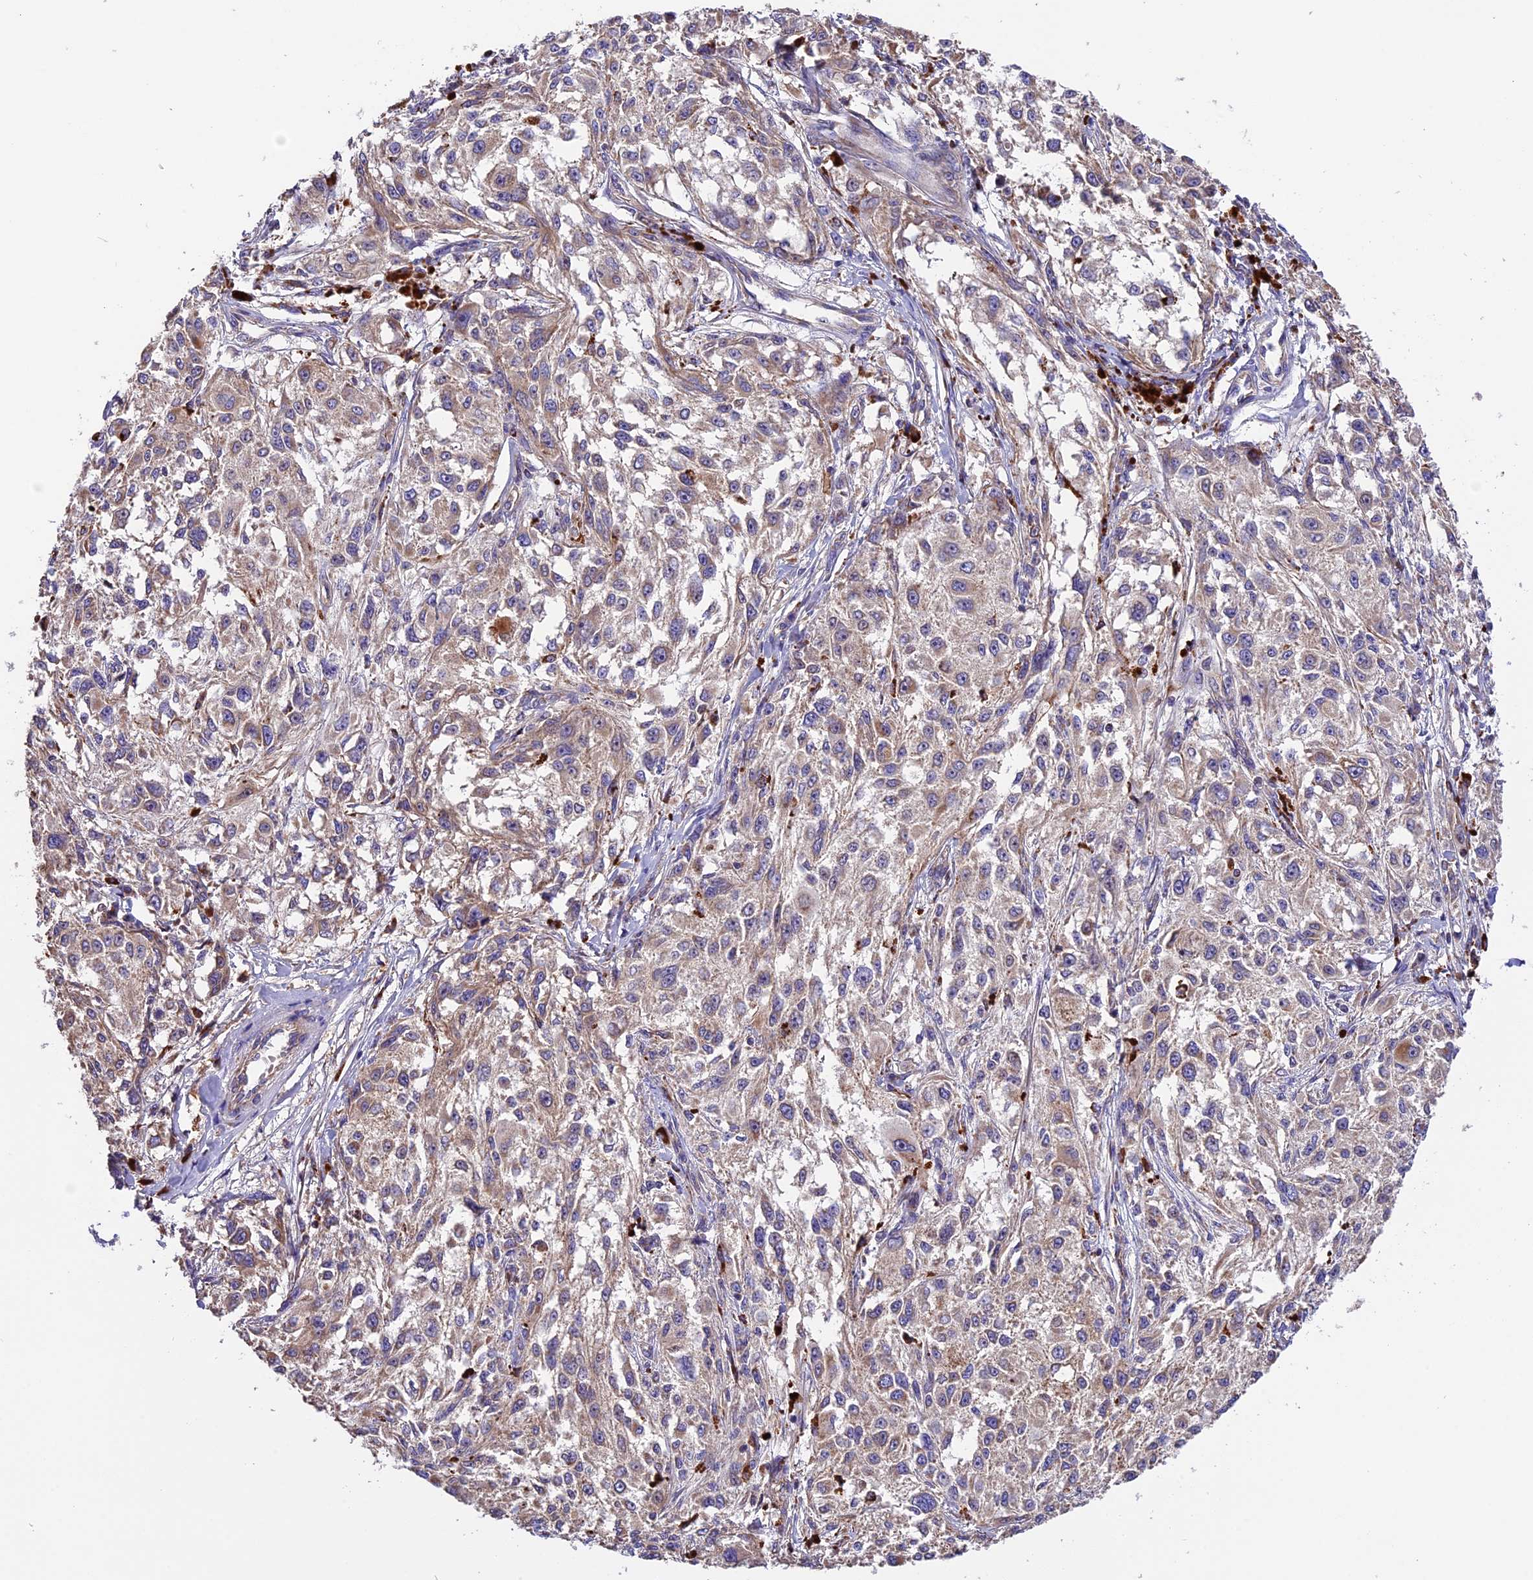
{"staining": {"intensity": "weak", "quantity": ">75%", "location": "cytoplasmic/membranous"}, "tissue": "melanoma", "cell_type": "Tumor cells", "image_type": "cancer", "snomed": [{"axis": "morphology", "description": "Necrosis, NOS"}, {"axis": "morphology", "description": "Malignant melanoma, NOS"}, {"axis": "topography", "description": "Skin"}], "caption": "This is a histology image of IHC staining of melanoma, which shows weak expression in the cytoplasmic/membranous of tumor cells.", "gene": "METTL22", "patient": {"sex": "female", "age": 87}}